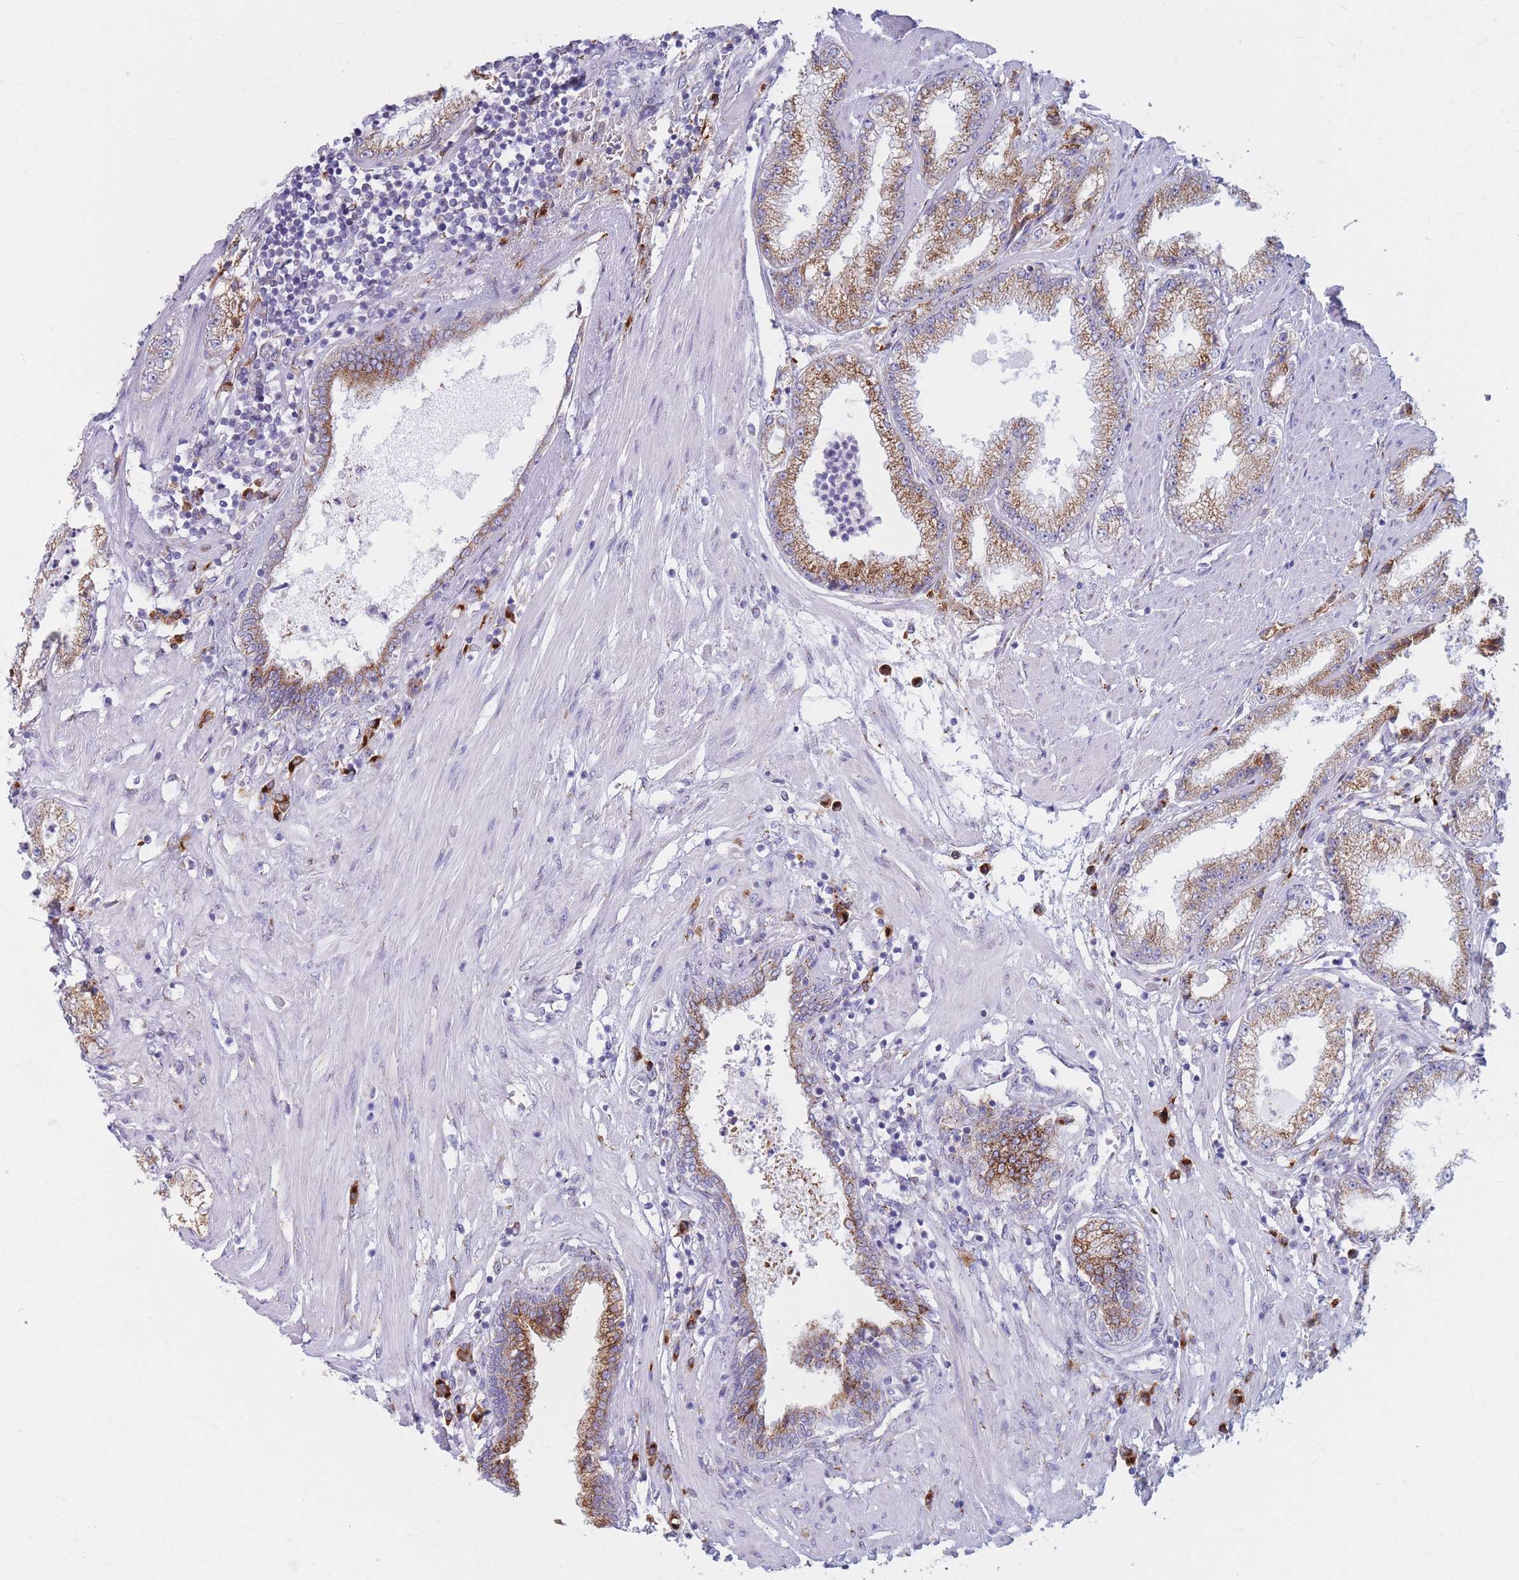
{"staining": {"intensity": "moderate", "quantity": ">75%", "location": "cytoplasmic/membranous"}, "tissue": "prostate cancer", "cell_type": "Tumor cells", "image_type": "cancer", "snomed": [{"axis": "morphology", "description": "Adenocarcinoma, High grade"}, {"axis": "topography", "description": "Prostate"}], "caption": "A medium amount of moderate cytoplasmic/membranous positivity is present in approximately >75% of tumor cells in prostate high-grade adenocarcinoma tissue. The staining was performed using DAB (3,3'-diaminobenzidine) to visualize the protein expression in brown, while the nuclei were stained in blue with hematoxylin (Magnification: 20x).", "gene": "MRPL30", "patient": {"sex": "male", "age": 69}}